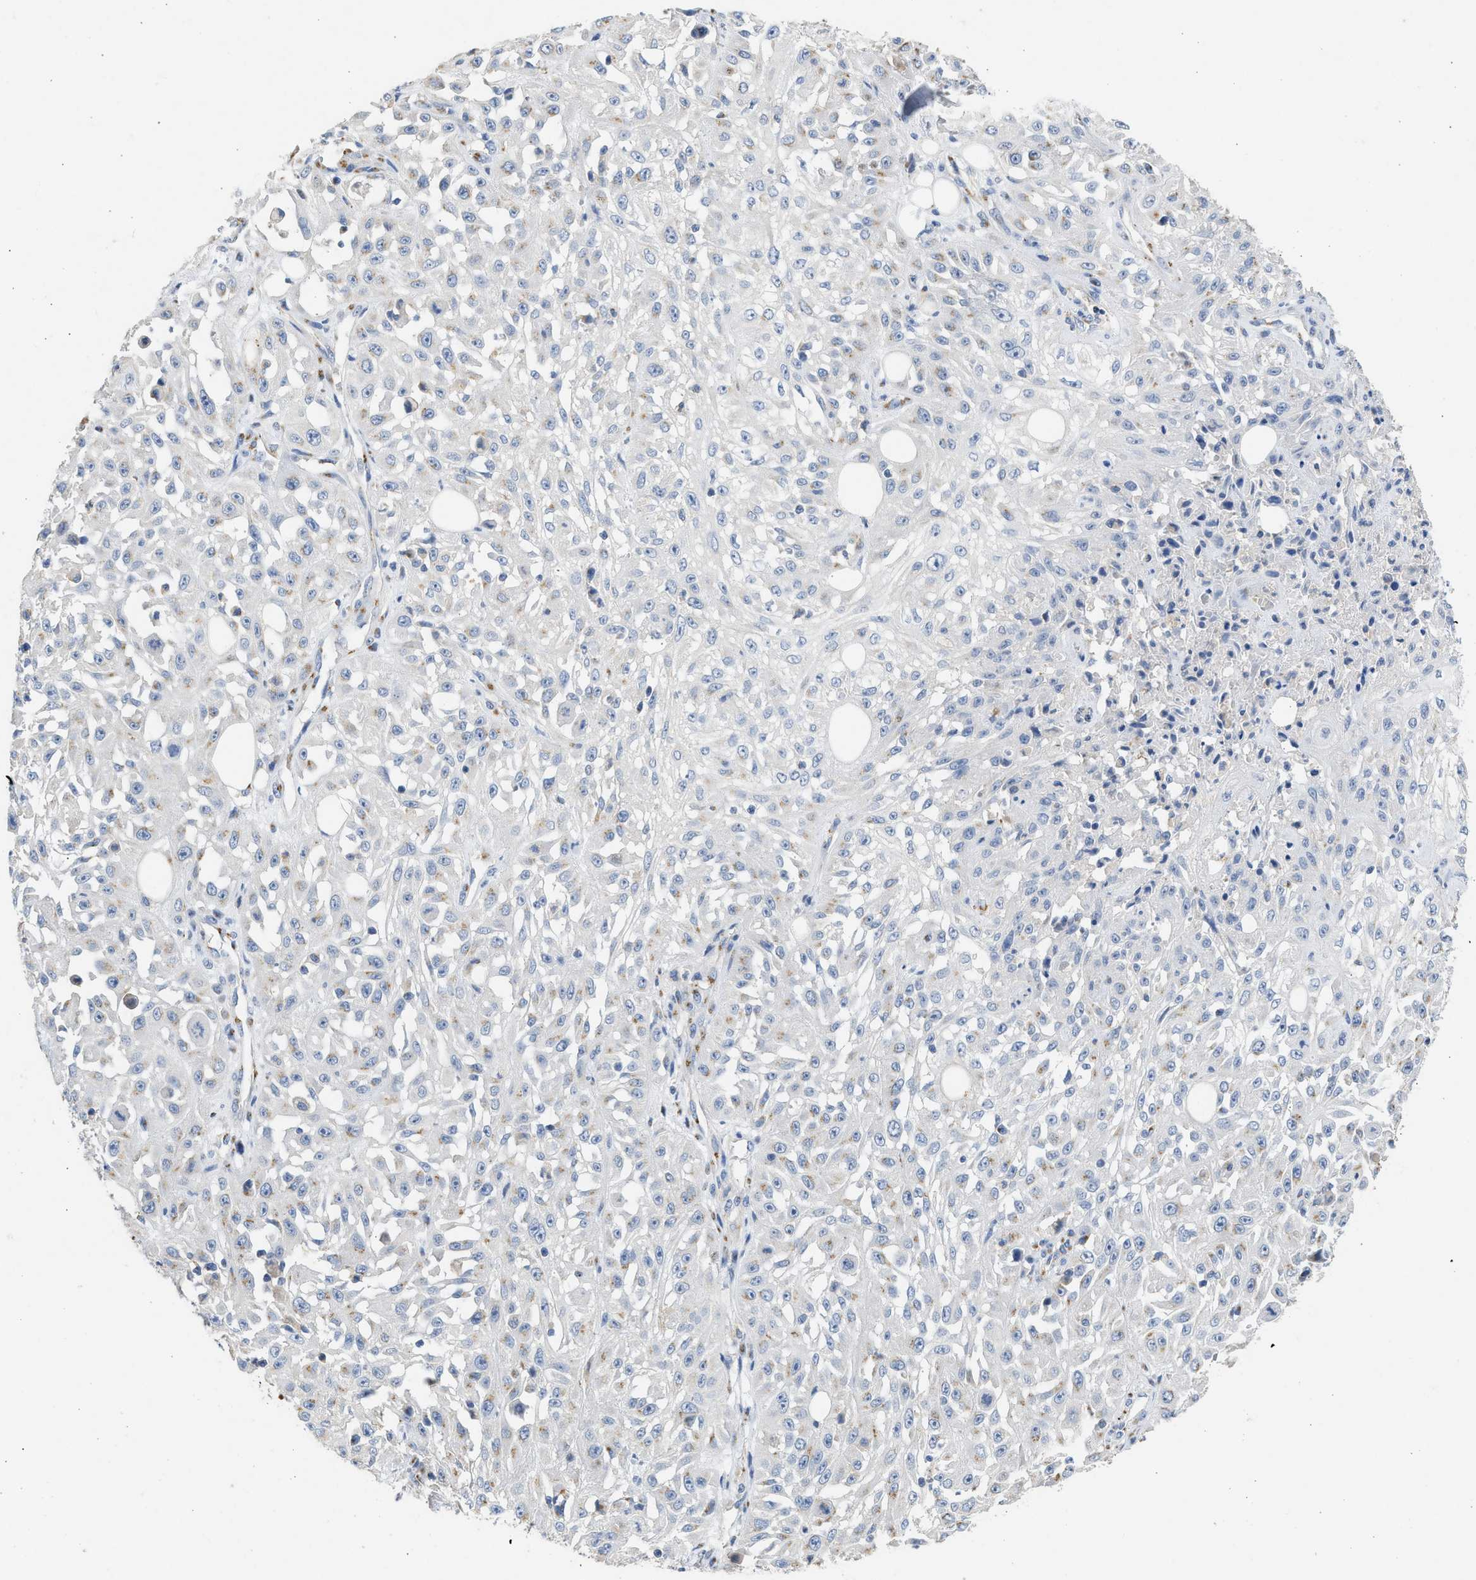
{"staining": {"intensity": "weak", "quantity": "<25%", "location": "cytoplasmic/membranous"}, "tissue": "skin cancer", "cell_type": "Tumor cells", "image_type": "cancer", "snomed": [{"axis": "morphology", "description": "Squamous cell carcinoma, NOS"}, {"axis": "morphology", "description": "Squamous cell carcinoma, metastatic, NOS"}, {"axis": "topography", "description": "Skin"}, {"axis": "topography", "description": "Lymph node"}], "caption": "An image of human skin cancer is negative for staining in tumor cells.", "gene": "IPO8", "patient": {"sex": "male", "age": 75}}